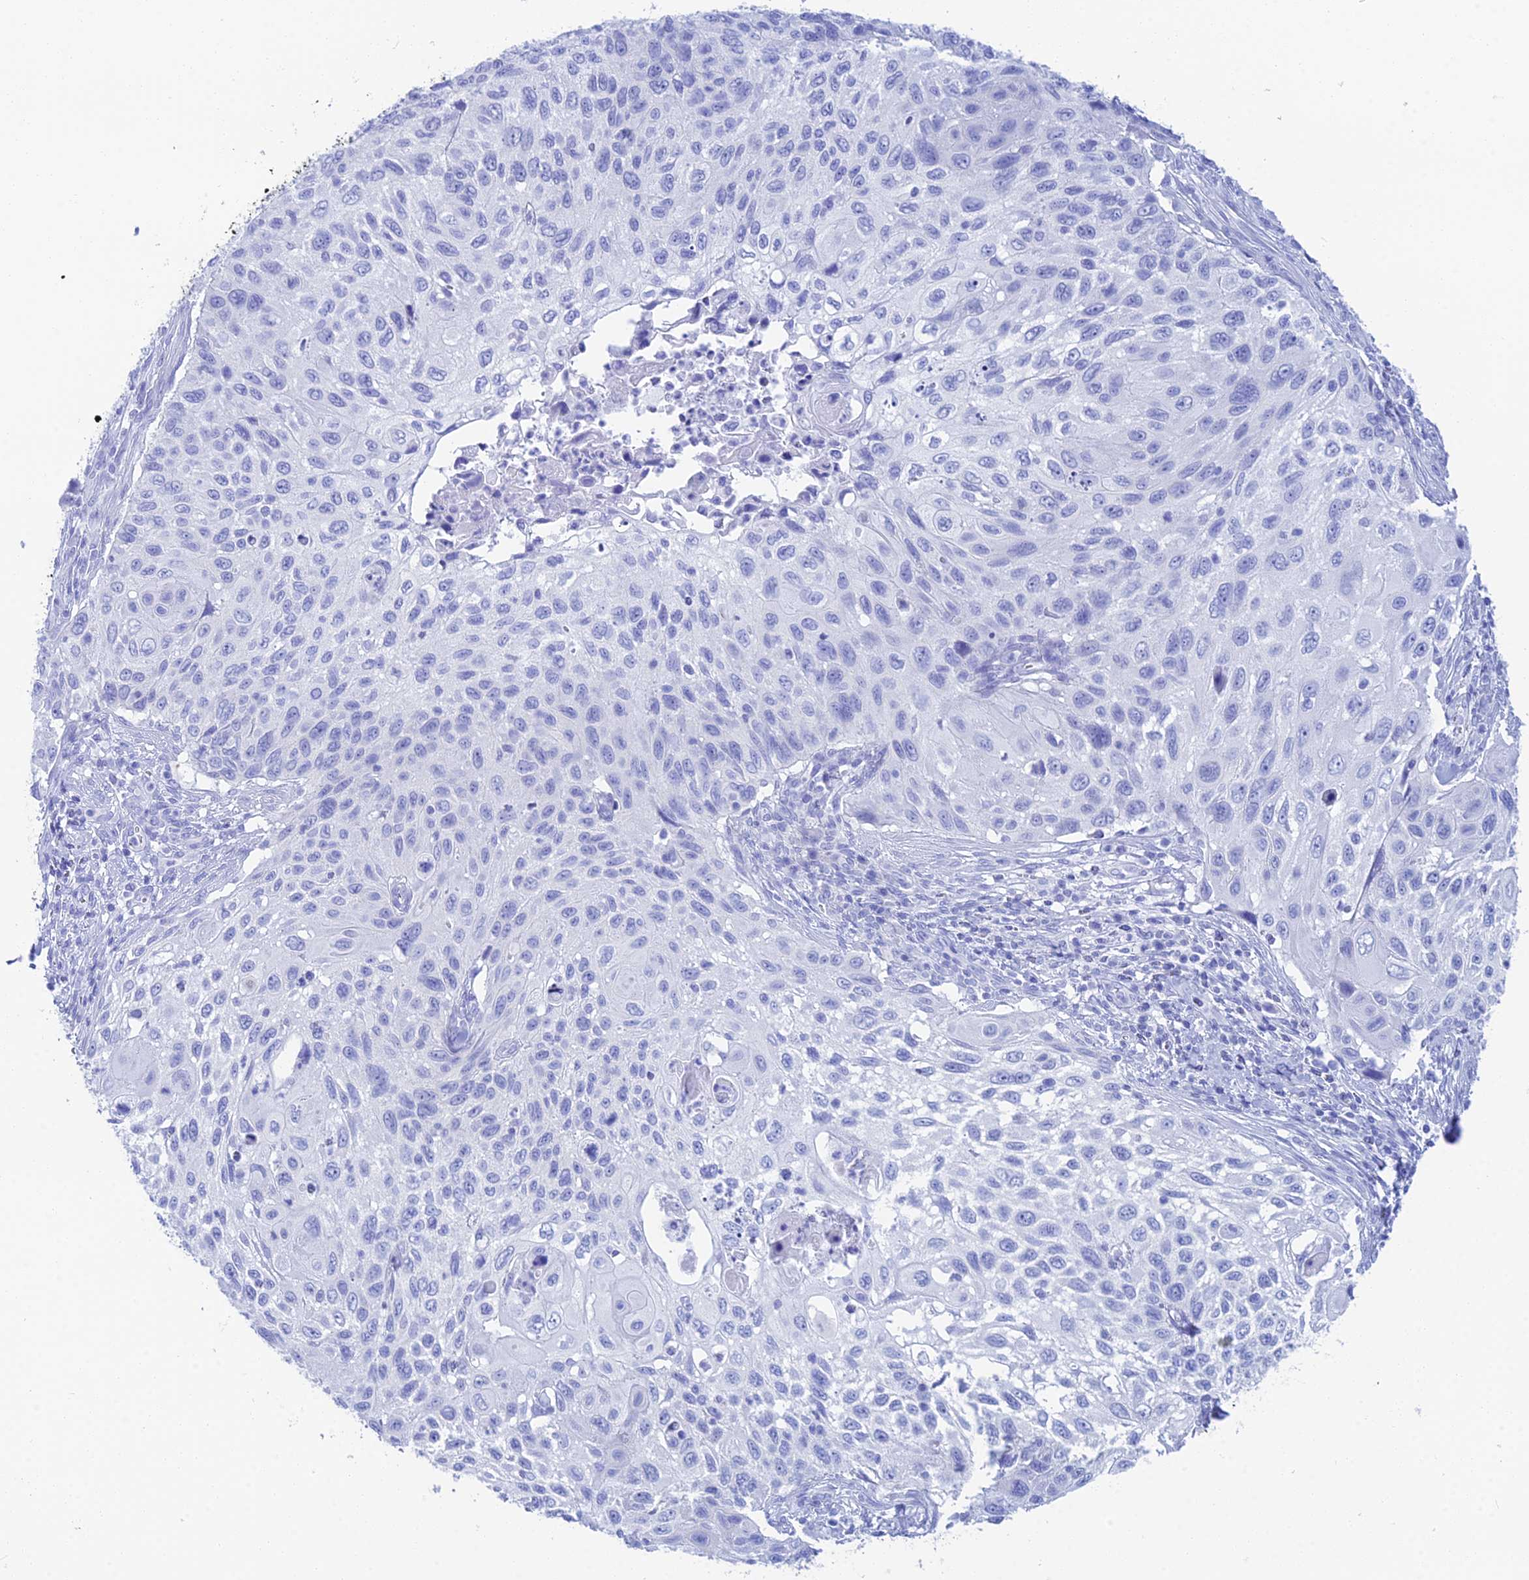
{"staining": {"intensity": "negative", "quantity": "none", "location": "none"}, "tissue": "cervical cancer", "cell_type": "Tumor cells", "image_type": "cancer", "snomed": [{"axis": "morphology", "description": "Squamous cell carcinoma, NOS"}, {"axis": "topography", "description": "Cervix"}], "caption": "Immunohistochemical staining of cervical cancer (squamous cell carcinoma) shows no significant expression in tumor cells.", "gene": "REG1A", "patient": {"sex": "female", "age": 70}}